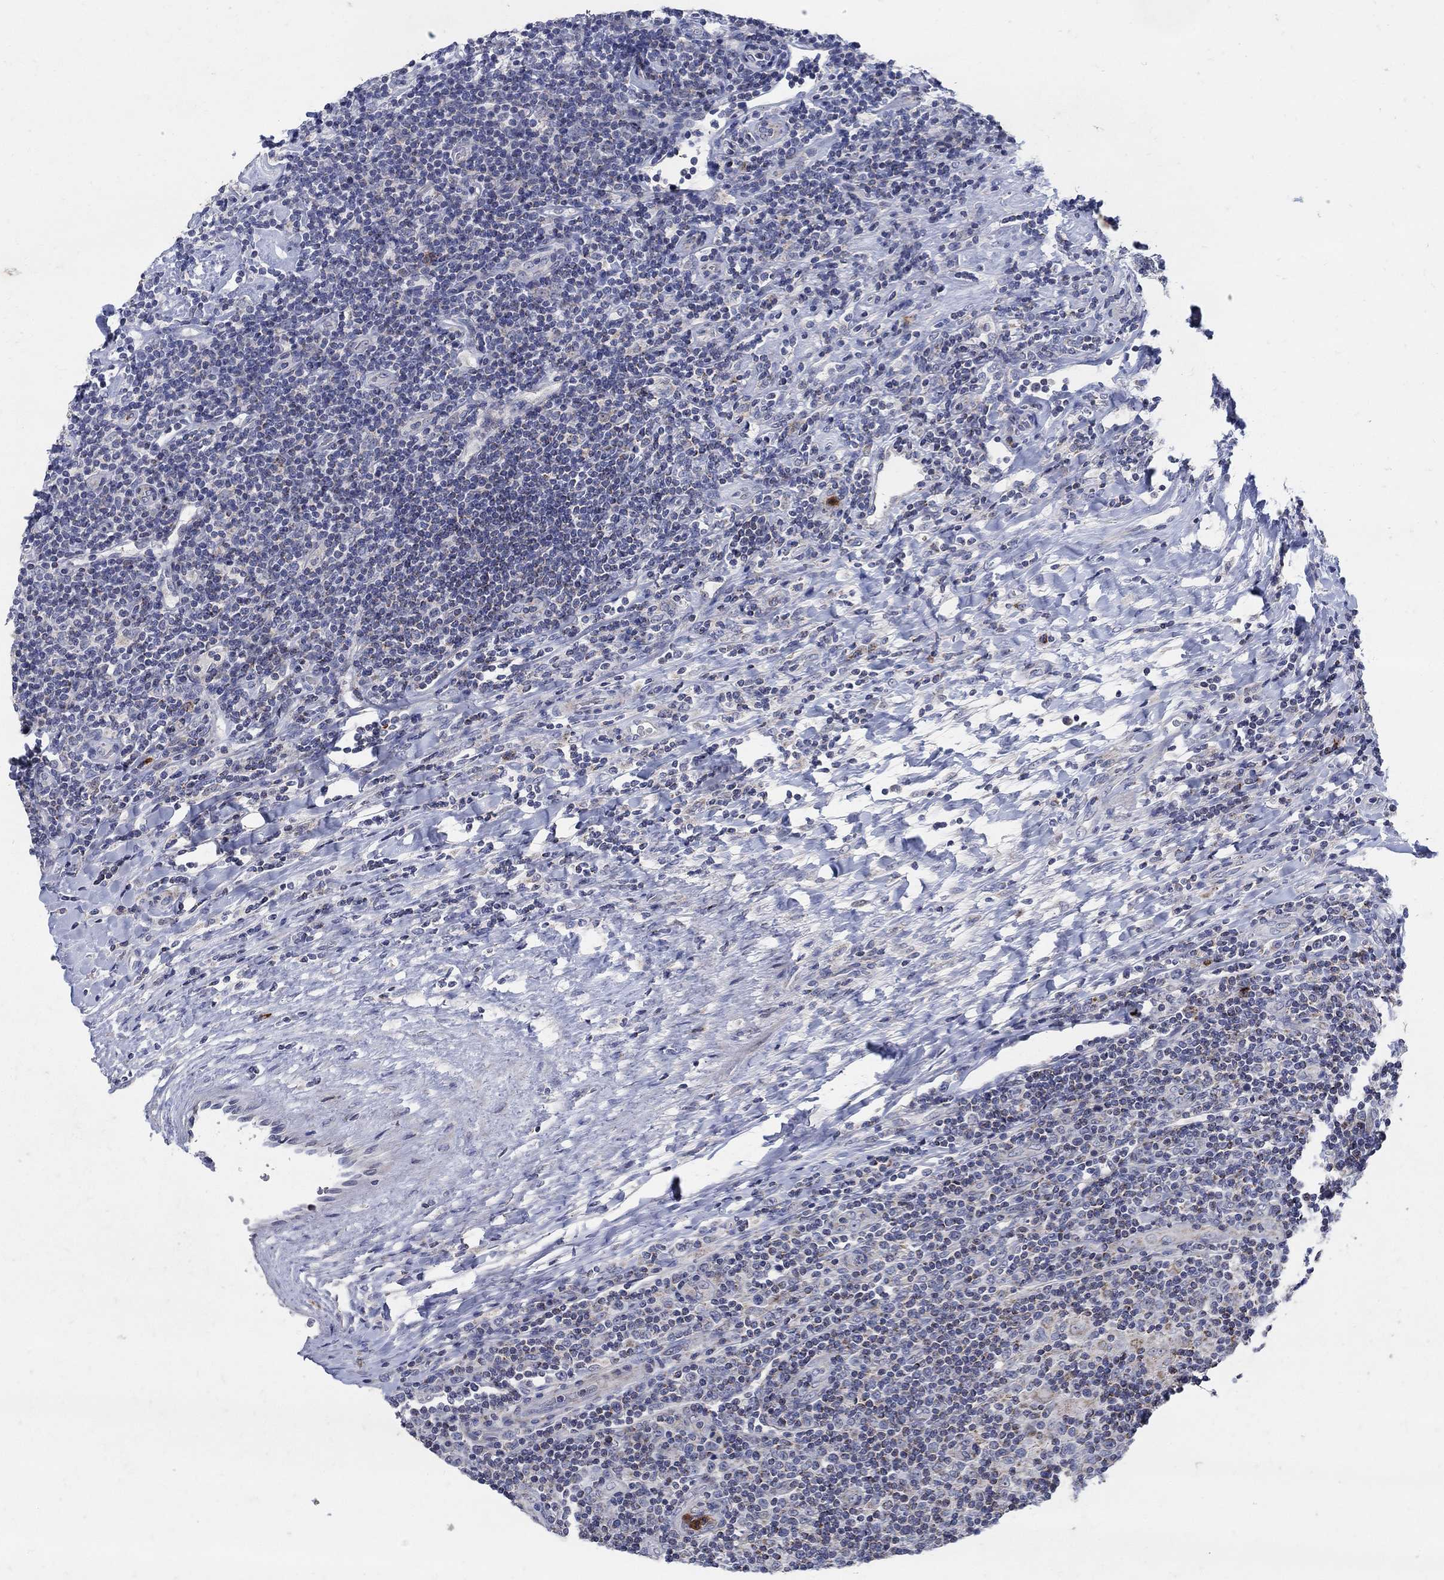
{"staining": {"intensity": "negative", "quantity": "none", "location": "none"}, "tissue": "lymphoma", "cell_type": "Tumor cells", "image_type": "cancer", "snomed": [{"axis": "morphology", "description": "Hodgkin's disease, NOS"}, {"axis": "topography", "description": "Lymph node"}], "caption": "There is no significant positivity in tumor cells of lymphoma.", "gene": "HMX2", "patient": {"sex": "male", "age": 40}}